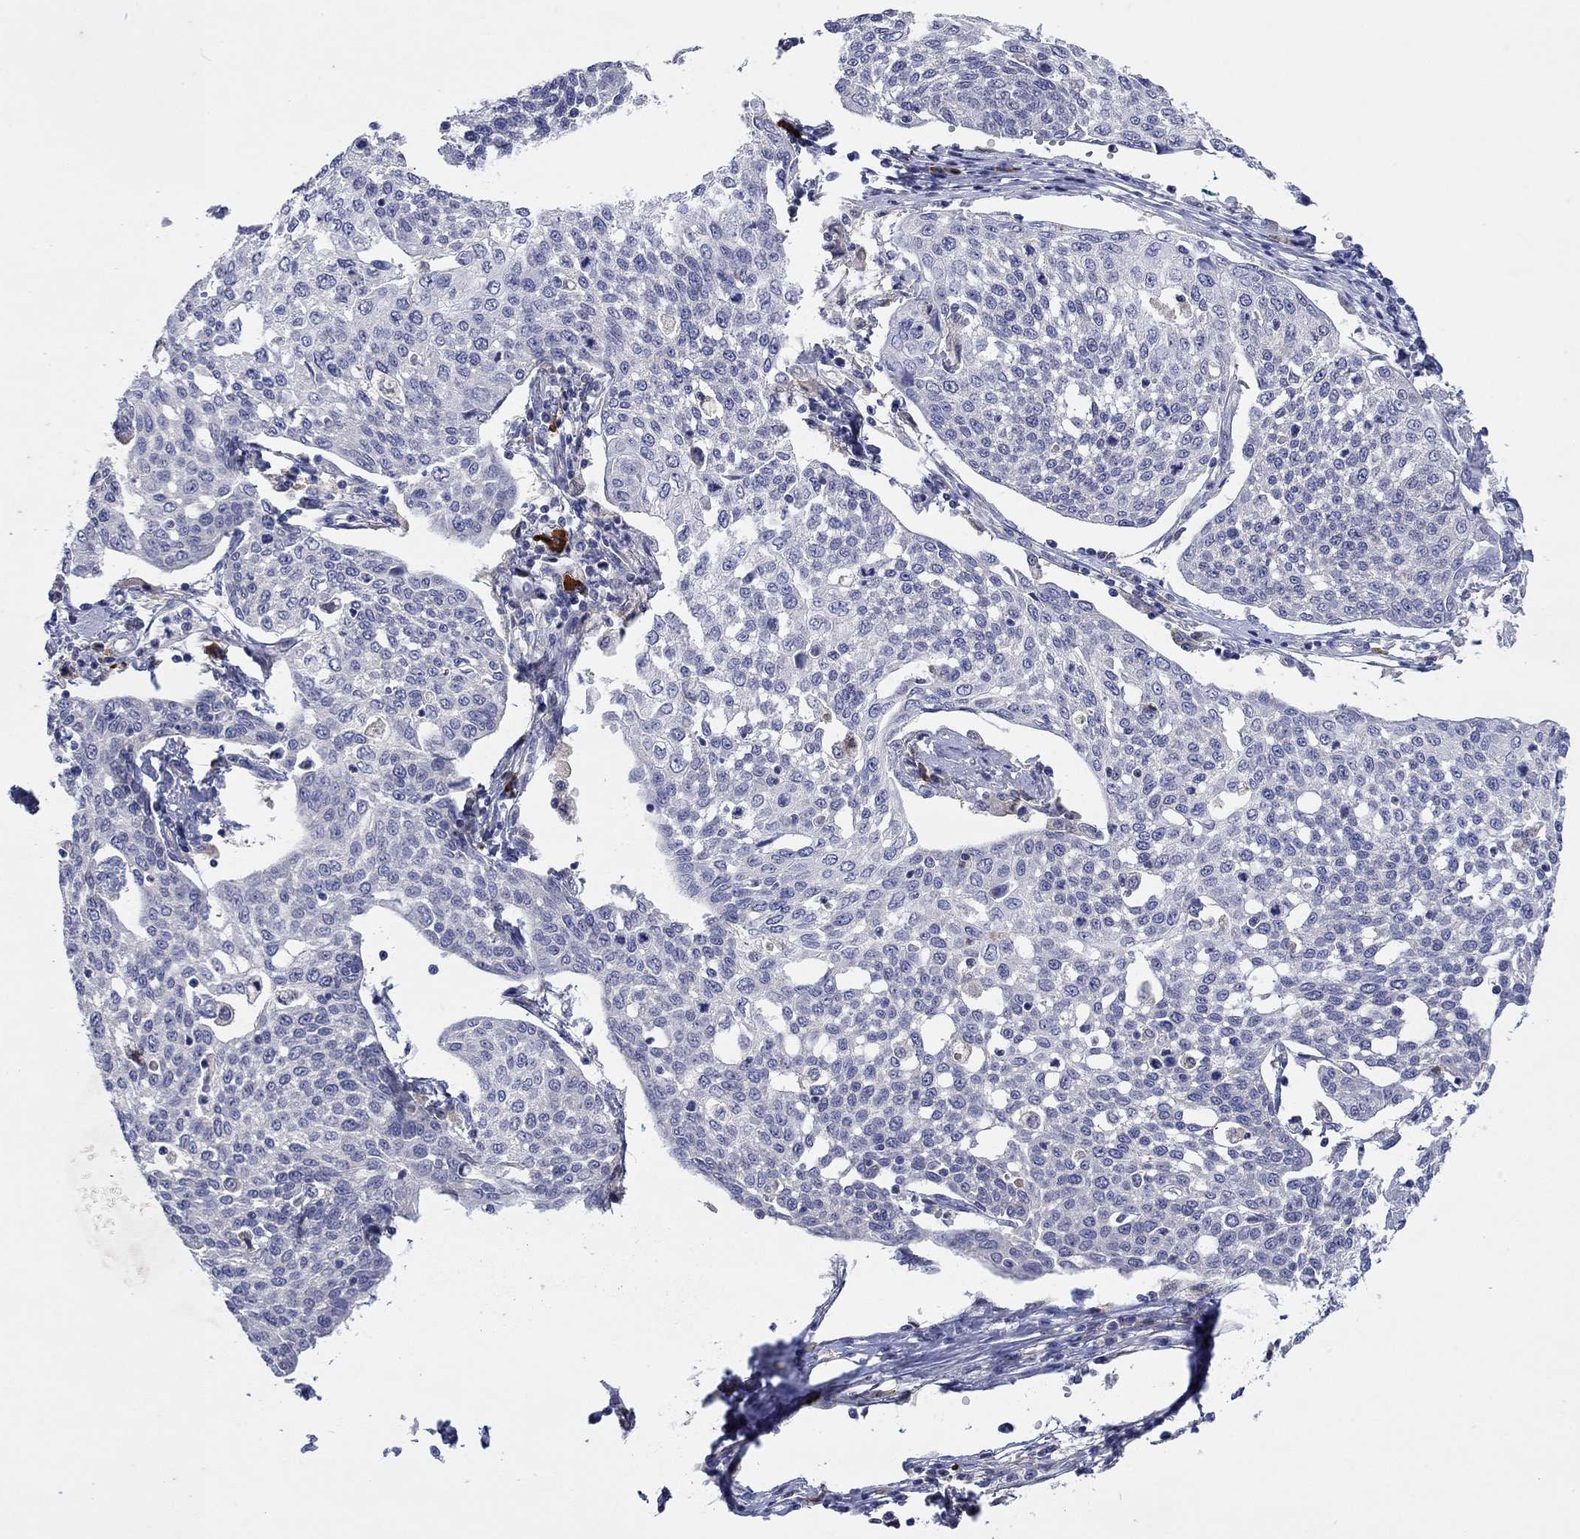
{"staining": {"intensity": "negative", "quantity": "none", "location": "none"}, "tissue": "cervical cancer", "cell_type": "Tumor cells", "image_type": "cancer", "snomed": [{"axis": "morphology", "description": "Squamous cell carcinoma, NOS"}, {"axis": "topography", "description": "Cervix"}], "caption": "Cervical squamous cell carcinoma stained for a protein using IHC demonstrates no staining tumor cells.", "gene": "PLCL2", "patient": {"sex": "female", "age": 34}}